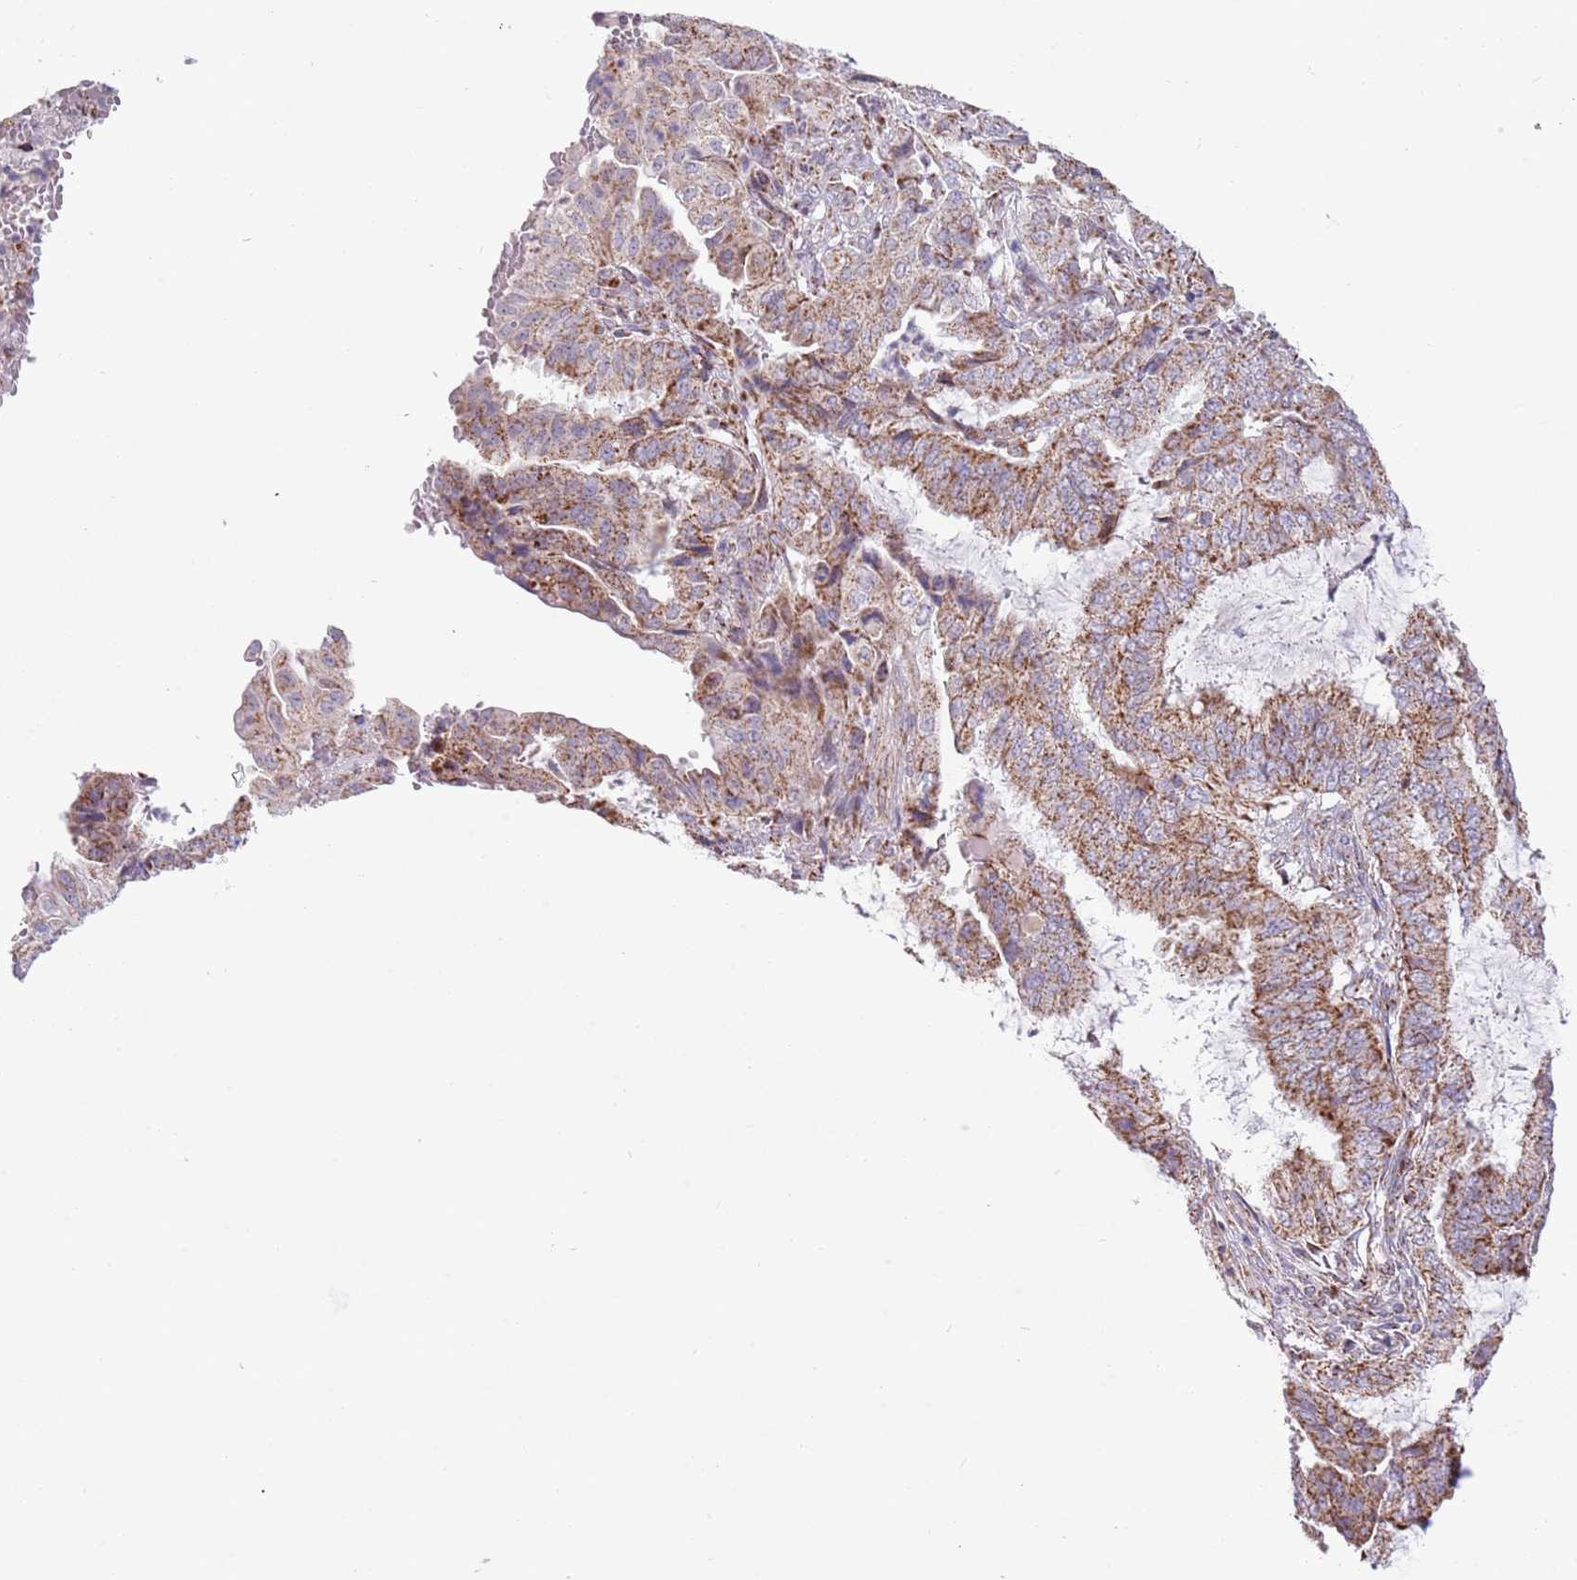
{"staining": {"intensity": "moderate", "quantity": ">75%", "location": "cytoplasmic/membranous"}, "tissue": "endometrial cancer", "cell_type": "Tumor cells", "image_type": "cancer", "snomed": [{"axis": "morphology", "description": "Adenocarcinoma, NOS"}, {"axis": "topography", "description": "Endometrium"}], "caption": "Moderate cytoplasmic/membranous positivity is present in approximately >75% of tumor cells in endometrial cancer. Immunohistochemistry (ihc) stains the protein in brown and the nuclei are stained blue.", "gene": "LHX6", "patient": {"sex": "female", "age": 51}}